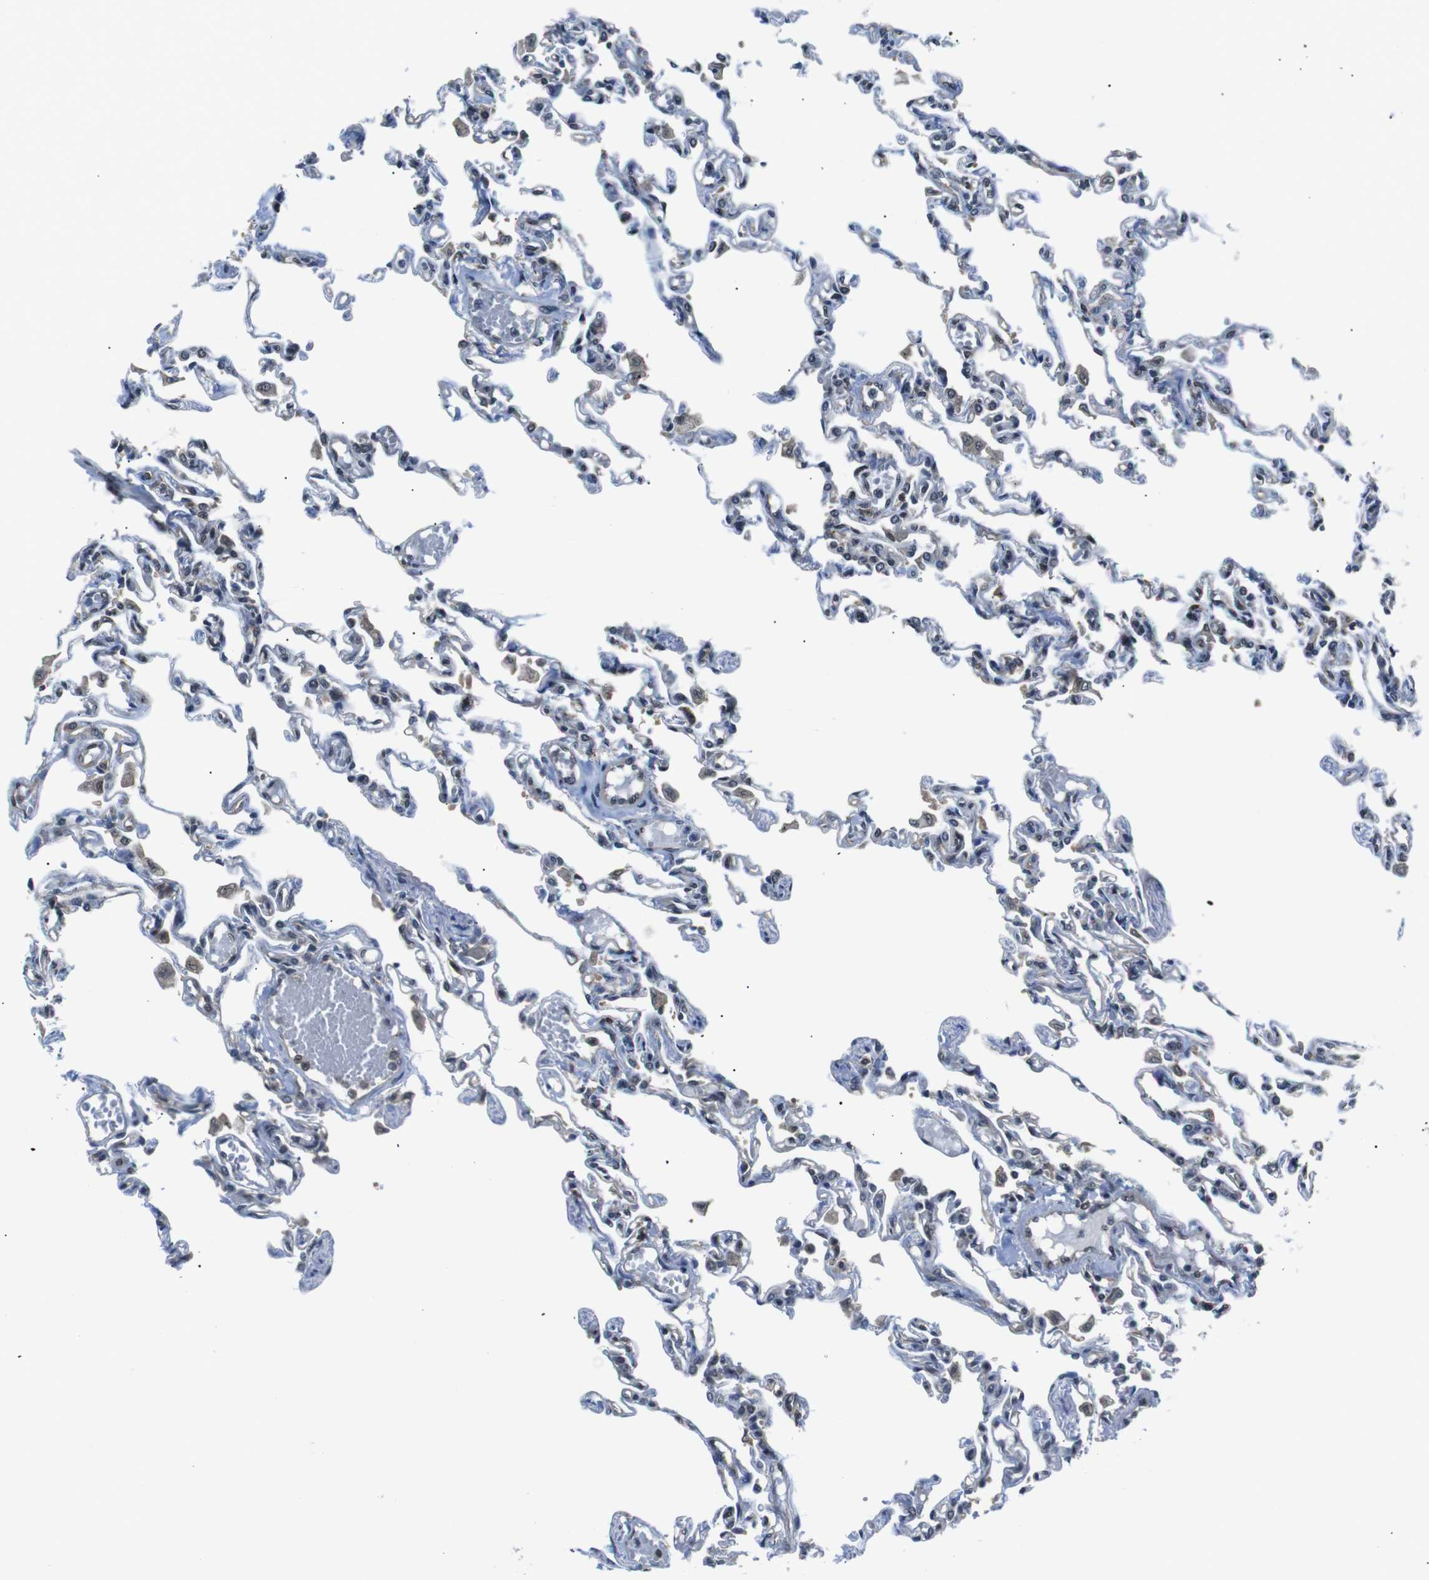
{"staining": {"intensity": "weak", "quantity": "<25%", "location": "cytoplasmic/membranous"}, "tissue": "lung", "cell_type": "Alveolar cells", "image_type": "normal", "snomed": [{"axis": "morphology", "description": "Normal tissue, NOS"}, {"axis": "topography", "description": "Lung"}], "caption": "The immunohistochemistry (IHC) photomicrograph has no significant positivity in alveolar cells of lung.", "gene": "UBXN1", "patient": {"sex": "male", "age": 21}}